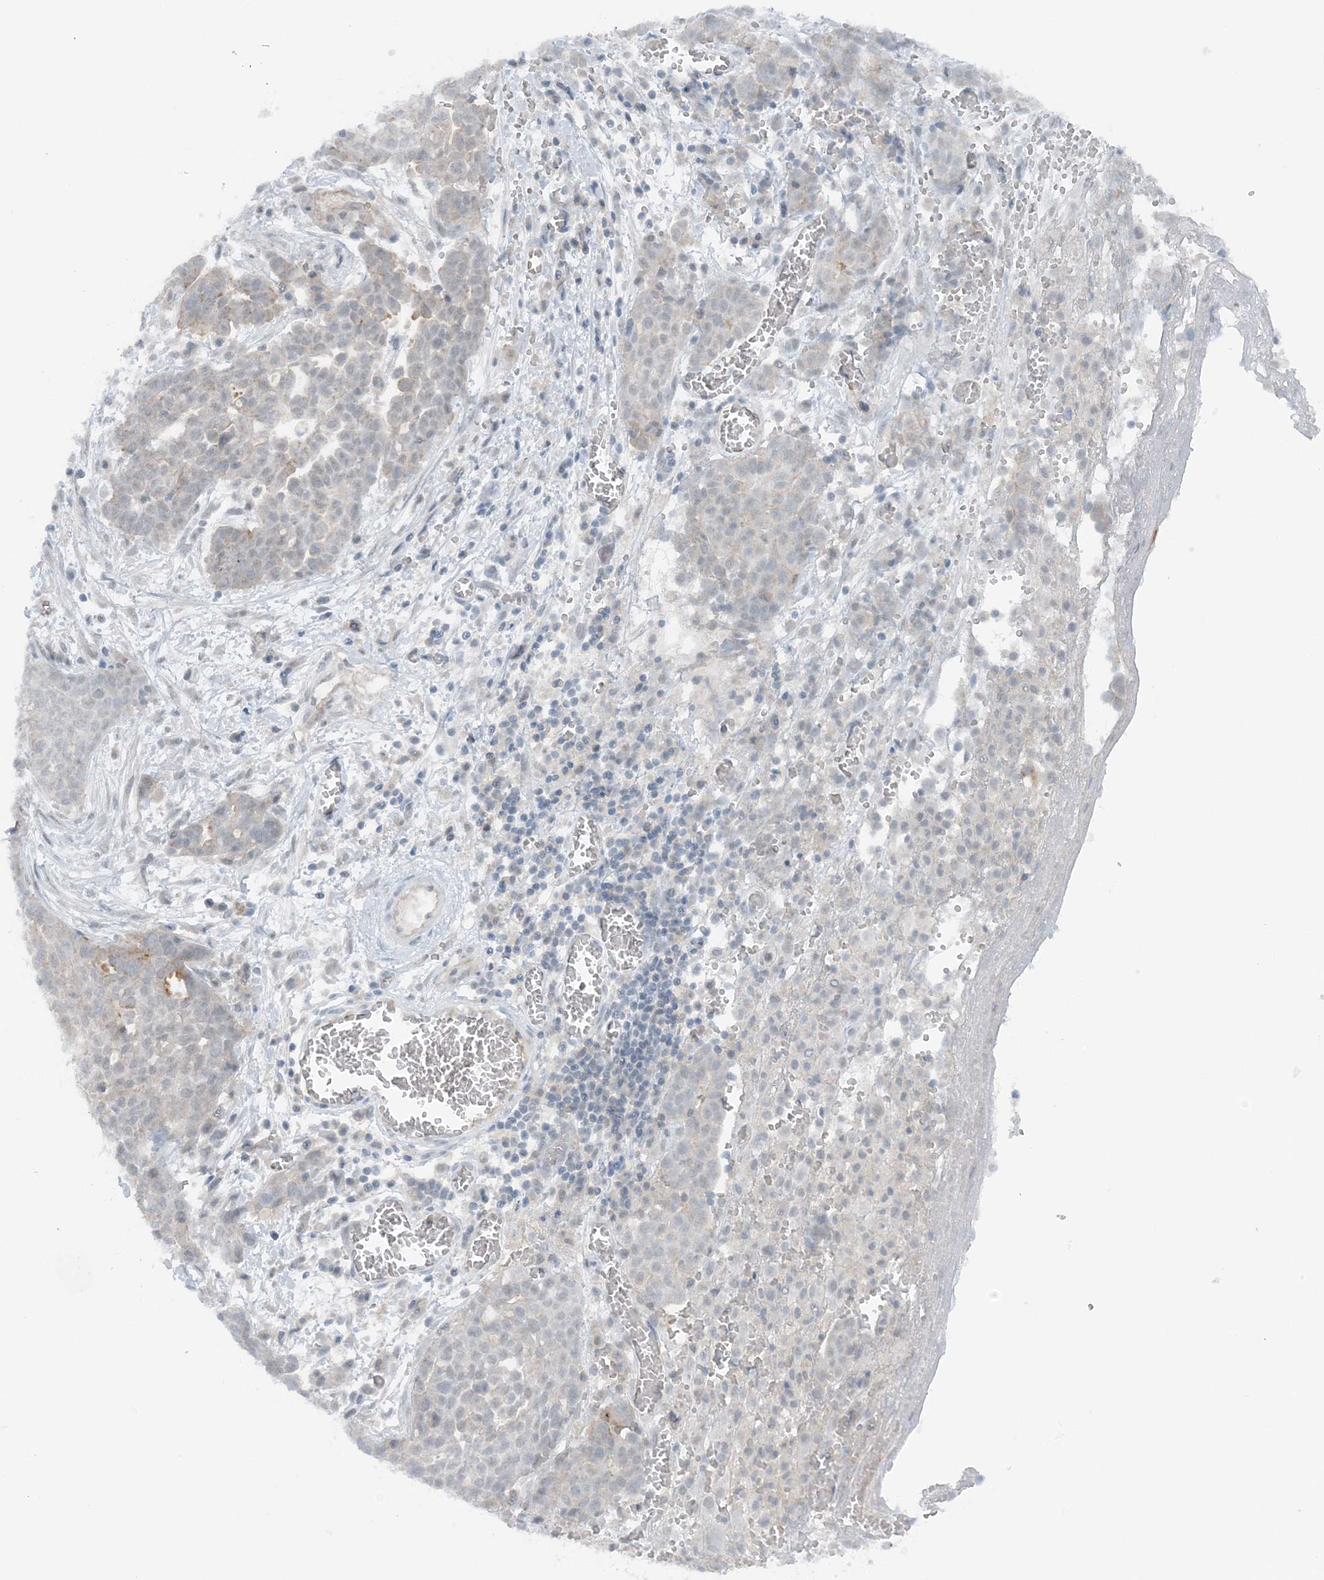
{"staining": {"intensity": "negative", "quantity": "none", "location": "none"}, "tissue": "ovarian cancer", "cell_type": "Tumor cells", "image_type": "cancer", "snomed": [{"axis": "morphology", "description": "Cystadenocarcinoma, serous, NOS"}, {"axis": "topography", "description": "Soft tissue"}, {"axis": "topography", "description": "Ovary"}], "caption": "This image is of ovarian cancer (serous cystadenocarcinoma) stained with immunohistochemistry (IHC) to label a protein in brown with the nuclei are counter-stained blue. There is no expression in tumor cells.", "gene": "ATP11A", "patient": {"sex": "female", "age": 57}}